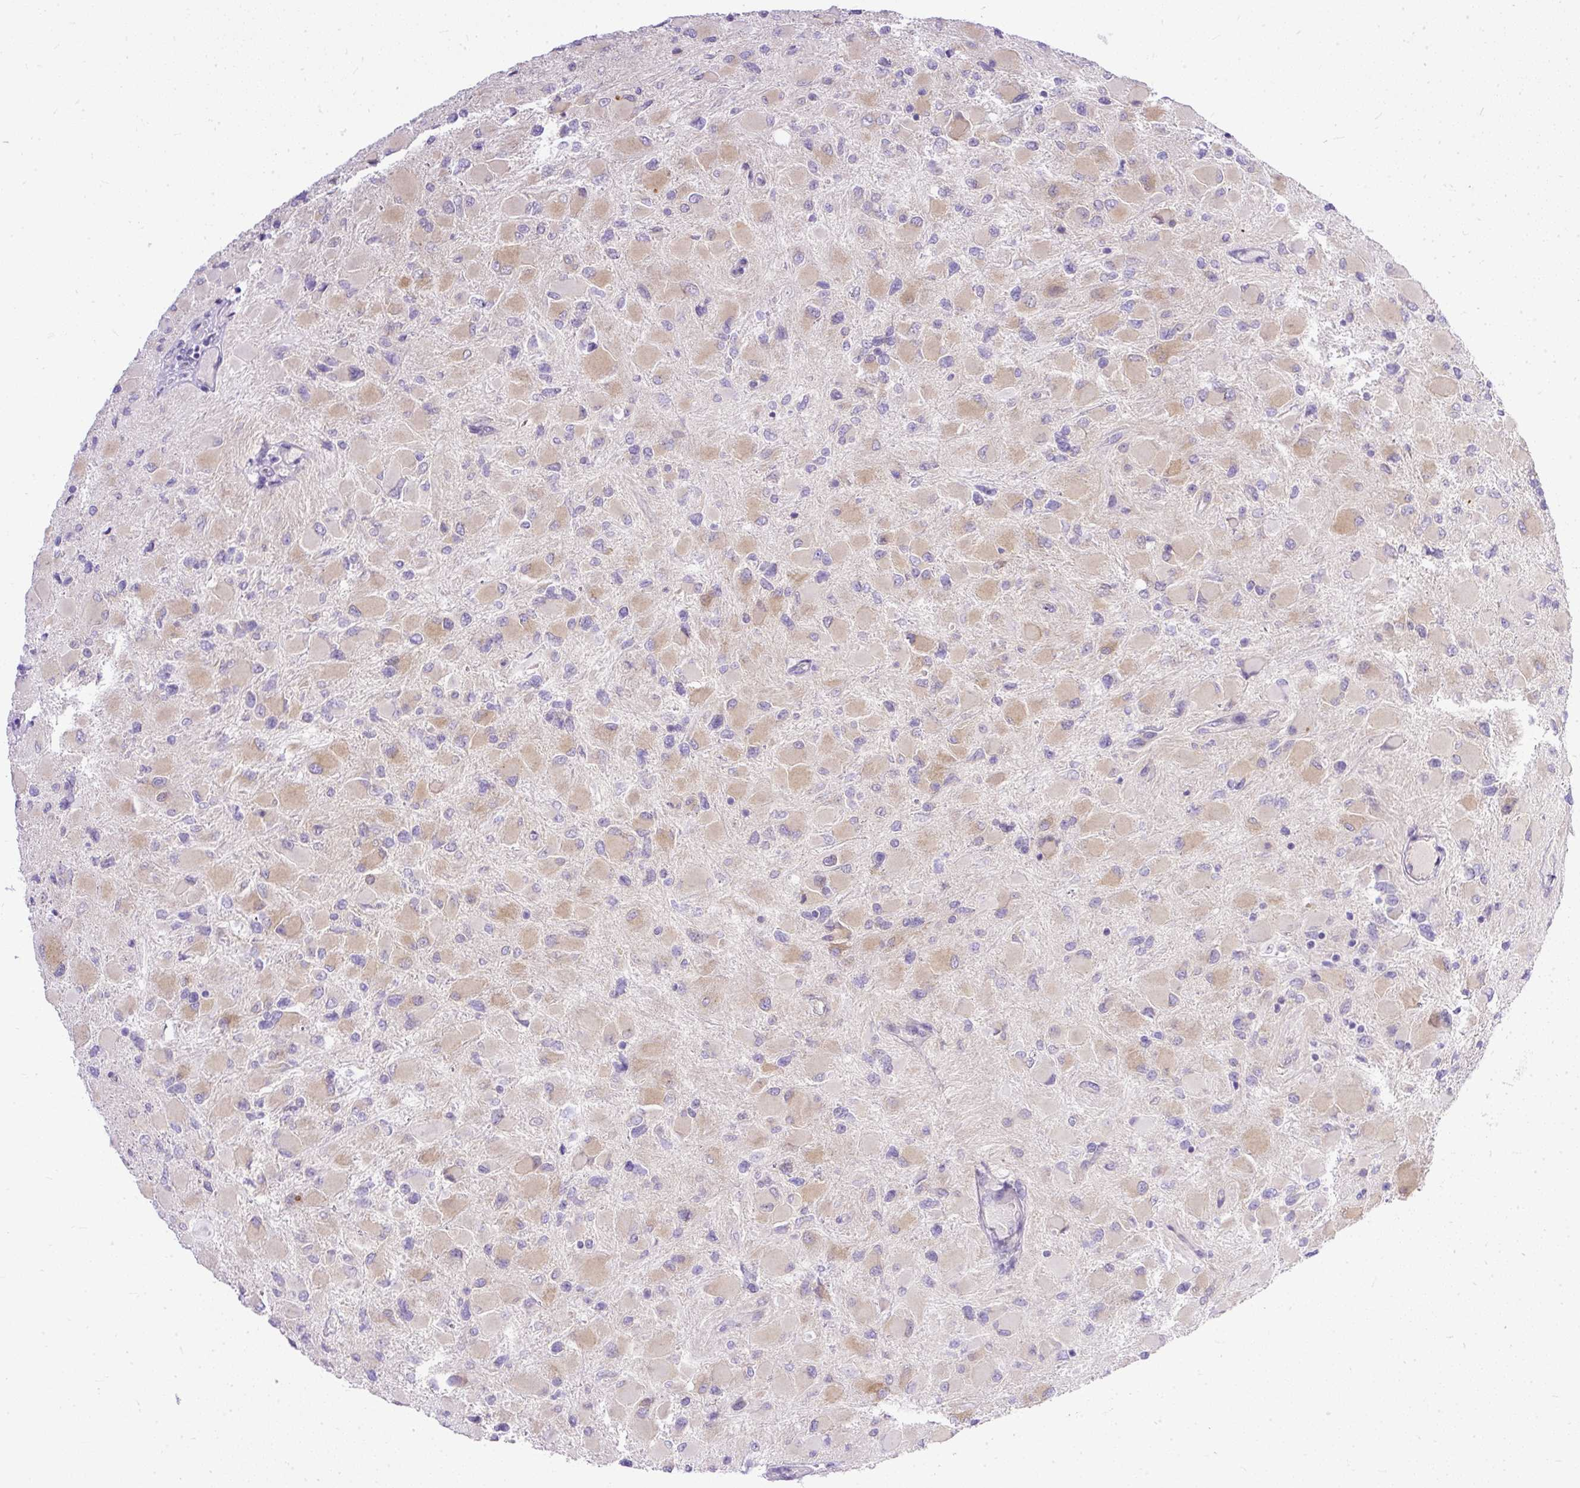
{"staining": {"intensity": "weak", "quantity": ">75%", "location": "cytoplasmic/membranous"}, "tissue": "glioma", "cell_type": "Tumor cells", "image_type": "cancer", "snomed": [{"axis": "morphology", "description": "Glioma, malignant, High grade"}, {"axis": "topography", "description": "Cerebral cortex"}], "caption": "About >75% of tumor cells in high-grade glioma (malignant) demonstrate weak cytoplasmic/membranous protein expression as visualized by brown immunohistochemical staining.", "gene": "AMFR", "patient": {"sex": "female", "age": 36}}